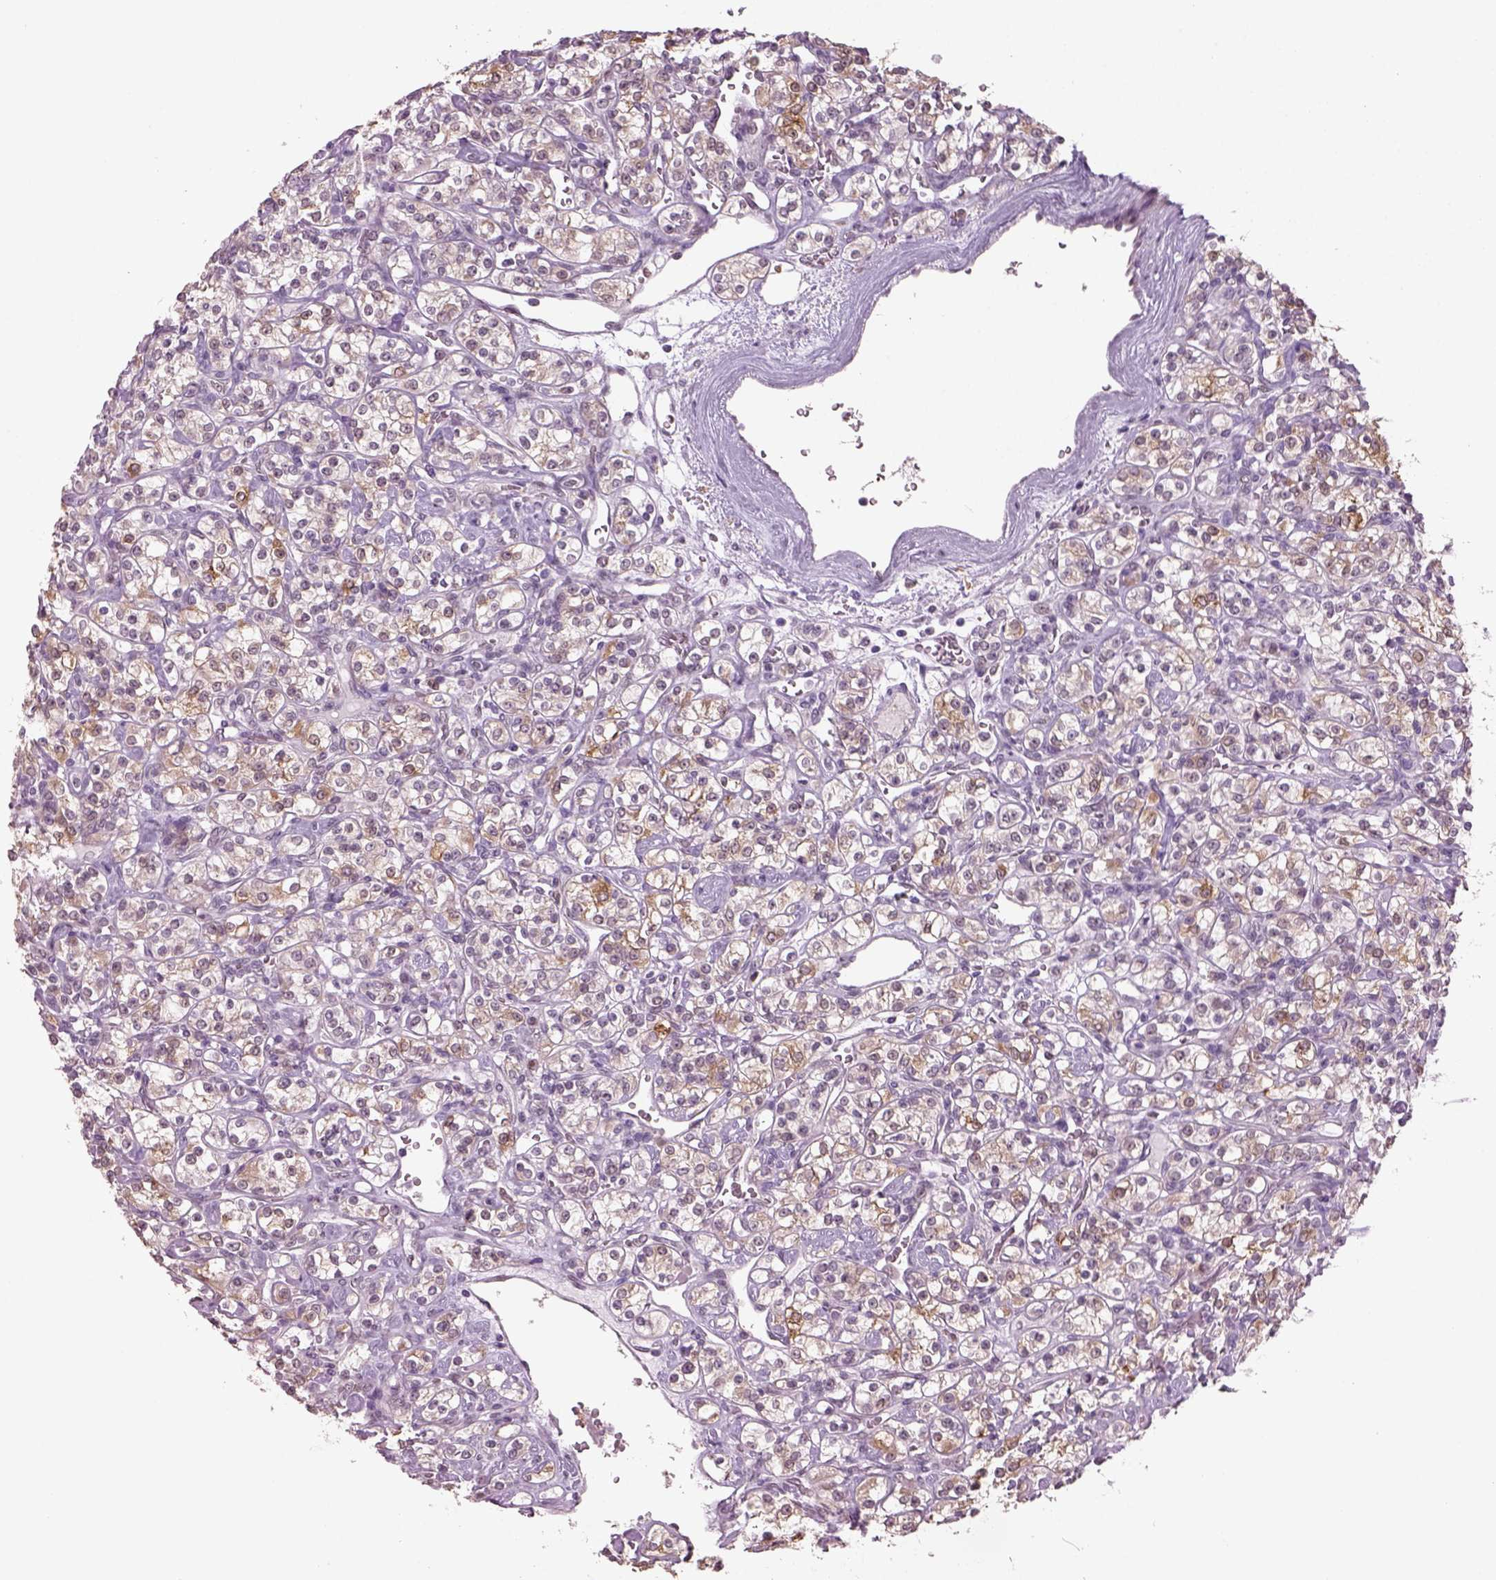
{"staining": {"intensity": "moderate", "quantity": "25%-75%", "location": "cytoplasmic/membranous"}, "tissue": "renal cancer", "cell_type": "Tumor cells", "image_type": "cancer", "snomed": [{"axis": "morphology", "description": "Adenocarcinoma, NOS"}, {"axis": "topography", "description": "Kidney"}], "caption": "DAB immunohistochemical staining of renal cancer (adenocarcinoma) displays moderate cytoplasmic/membranous protein positivity in about 25%-75% of tumor cells.", "gene": "NAT8", "patient": {"sex": "male", "age": 77}}